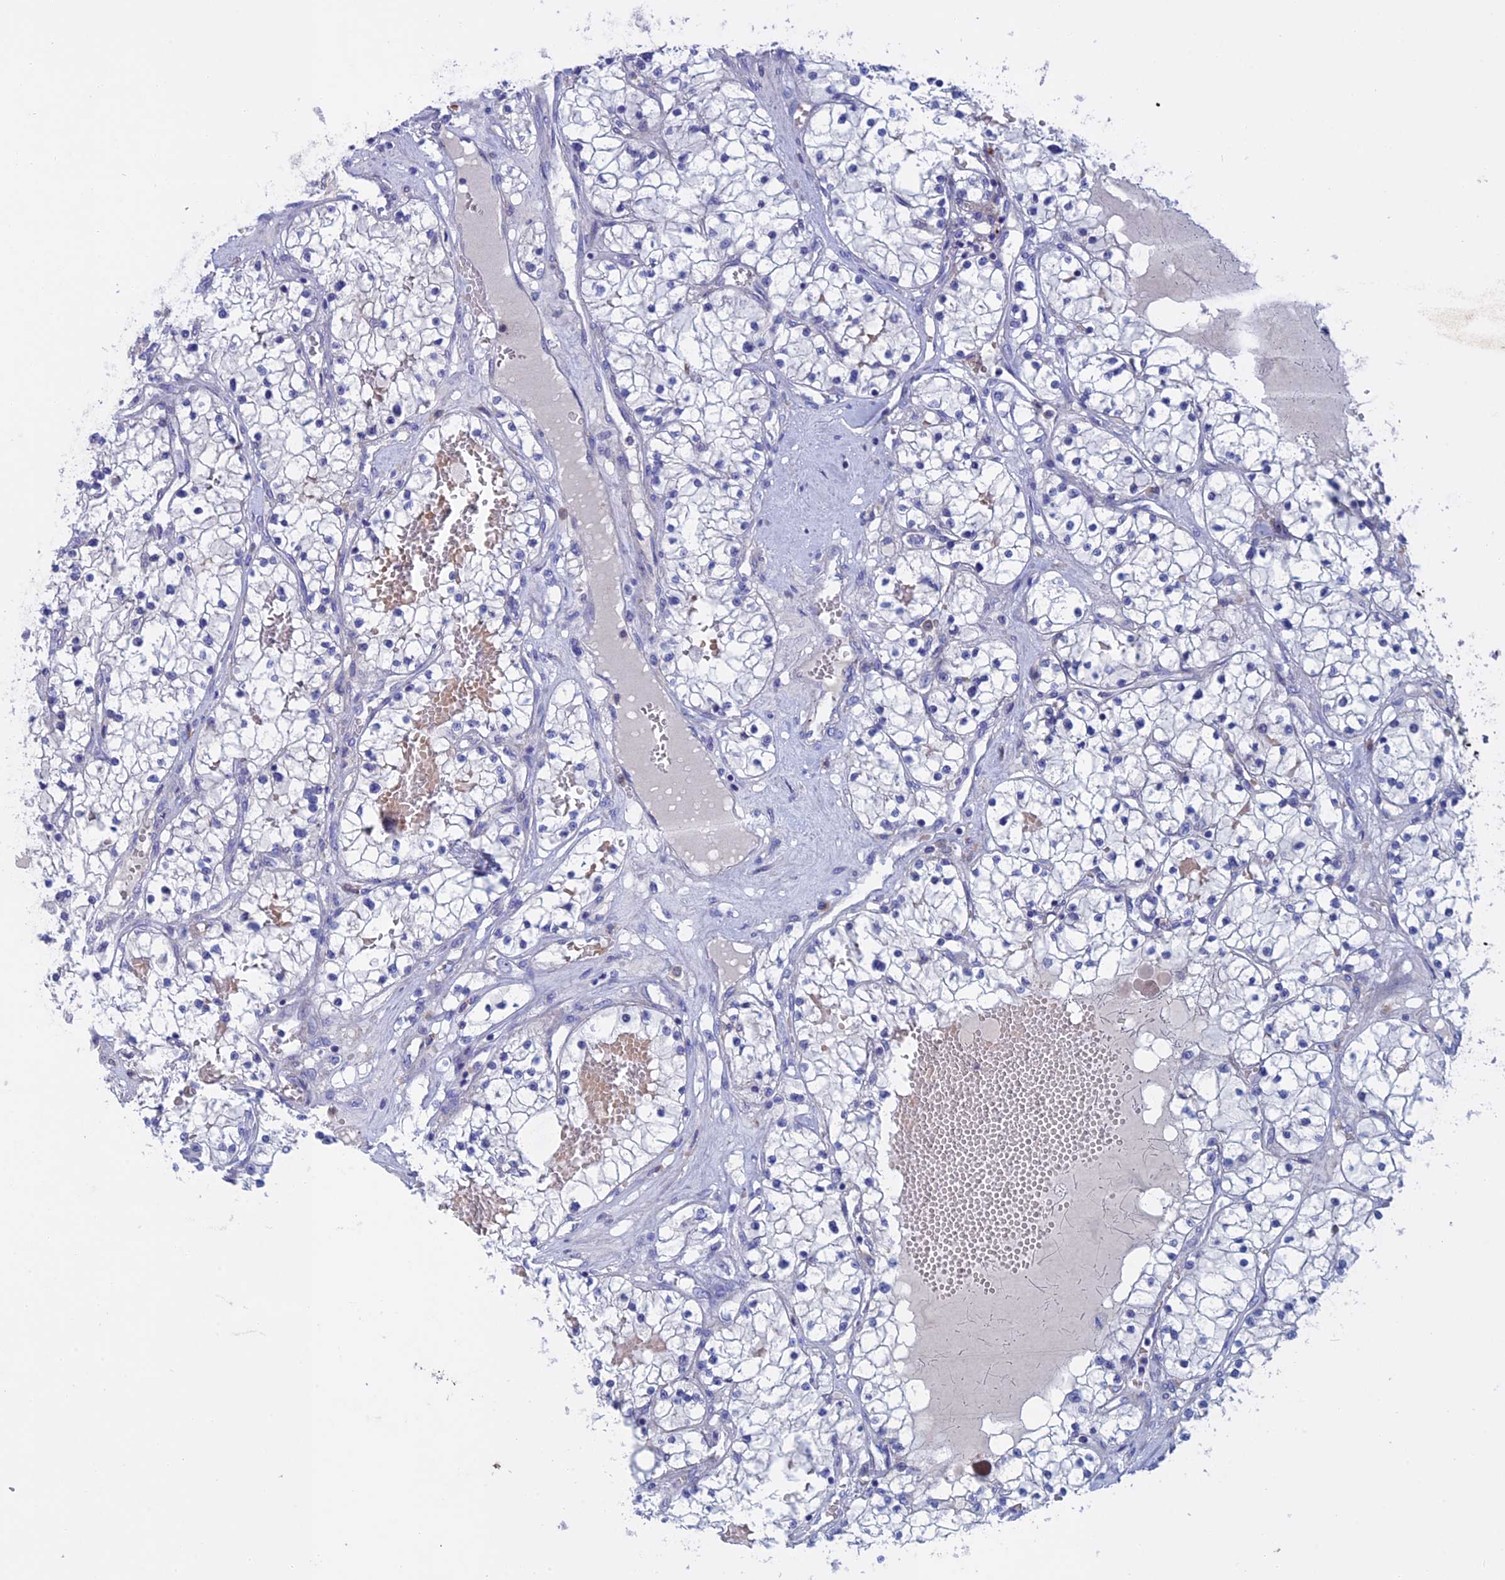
{"staining": {"intensity": "negative", "quantity": "none", "location": "none"}, "tissue": "renal cancer", "cell_type": "Tumor cells", "image_type": "cancer", "snomed": [{"axis": "morphology", "description": "Normal tissue, NOS"}, {"axis": "morphology", "description": "Adenocarcinoma, NOS"}, {"axis": "topography", "description": "Kidney"}], "caption": "This is an immunohistochemistry photomicrograph of human renal adenocarcinoma. There is no staining in tumor cells.", "gene": "SLC2A6", "patient": {"sex": "male", "age": 68}}